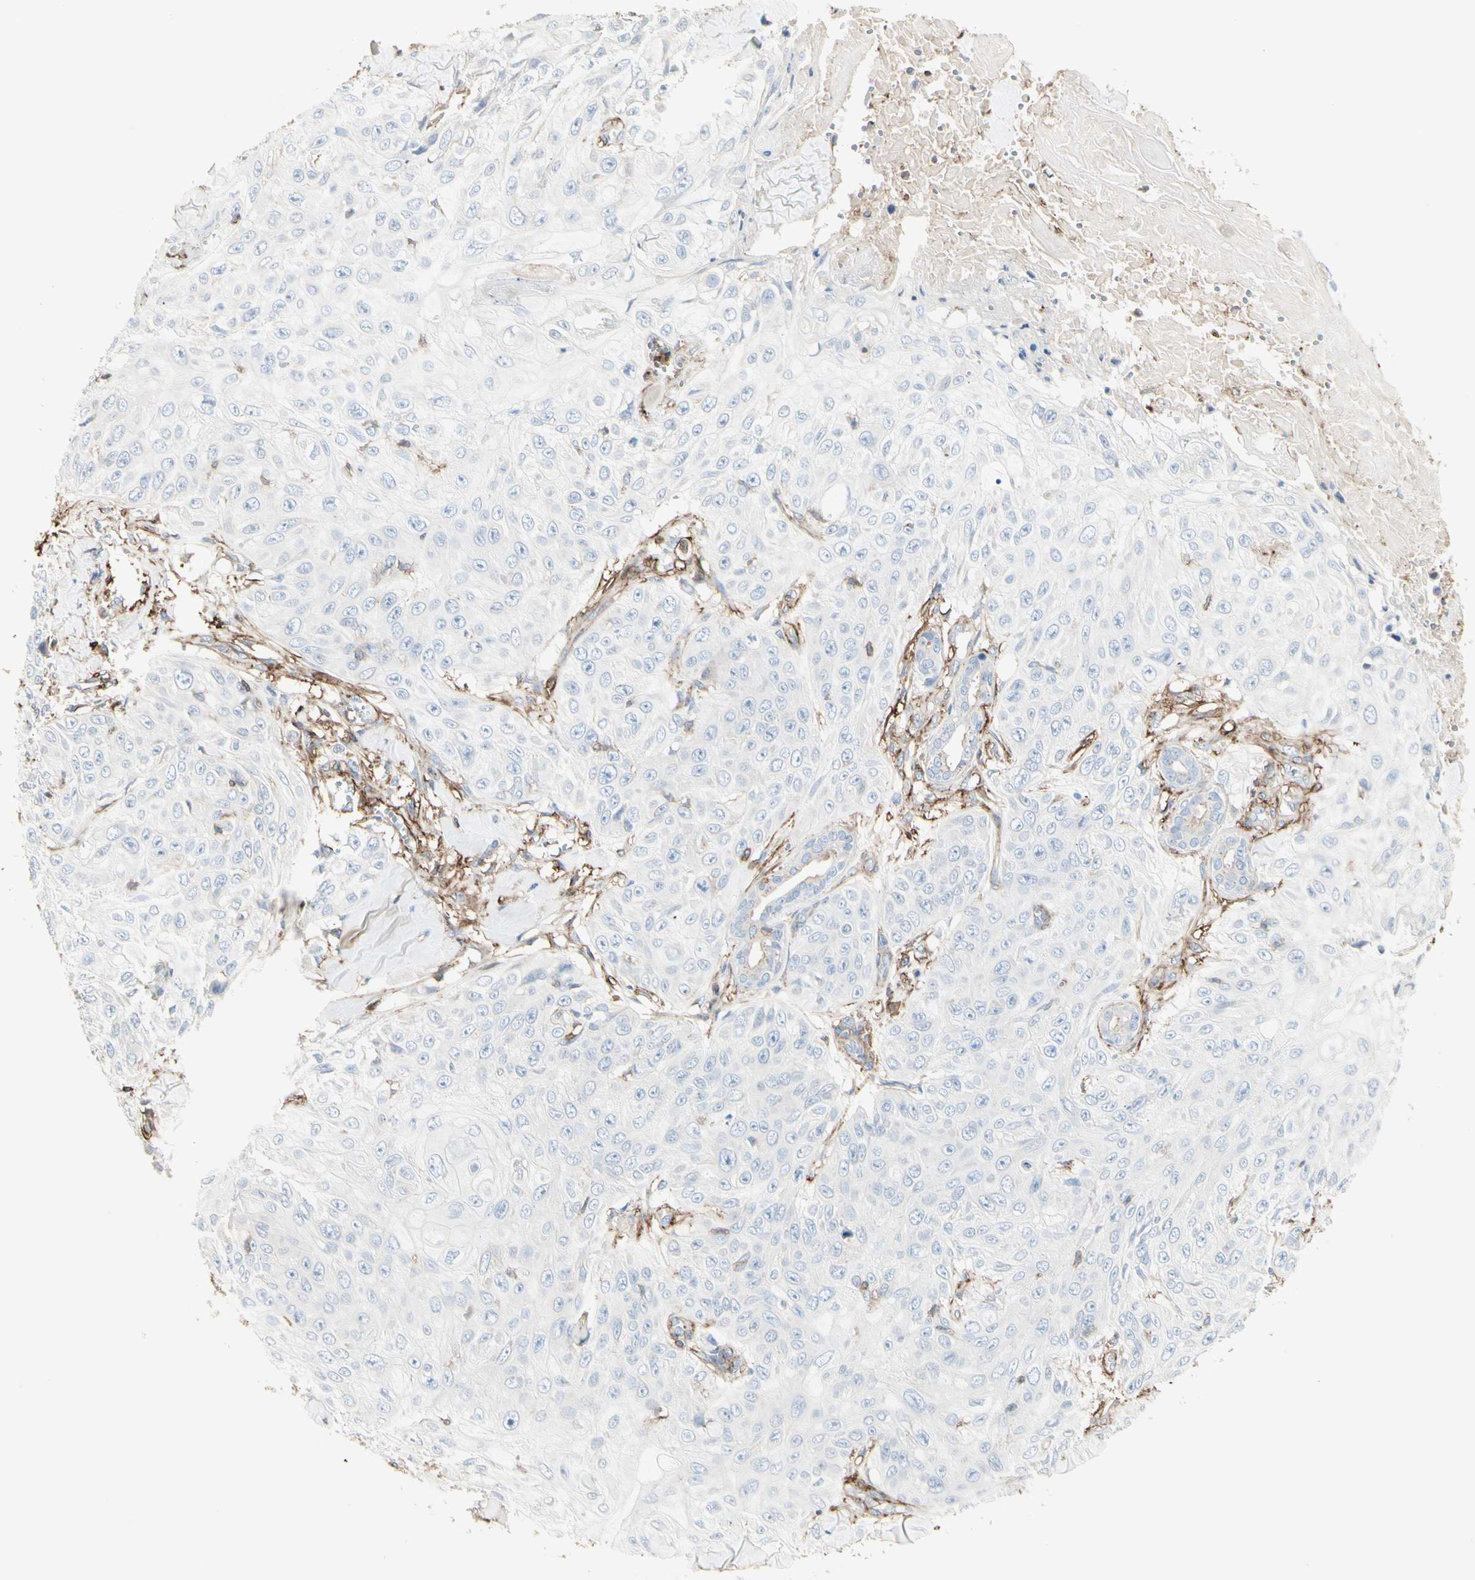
{"staining": {"intensity": "negative", "quantity": "none", "location": "none"}, "tissue": "skin cancer", "cell_type": "Tumor cells", "image_type": "cancer", "snomed": [{"axis": "morphology", "description": "Squamous cell carcinoma, NOS"}, {"axis": "topography", "description": "Skin"}], "caption": "Protein analysis of skin cancer reveals no significant expression in tumor cells.", "gene": "CLEC2B", "patient": {"sex": "male", "age": 86}}